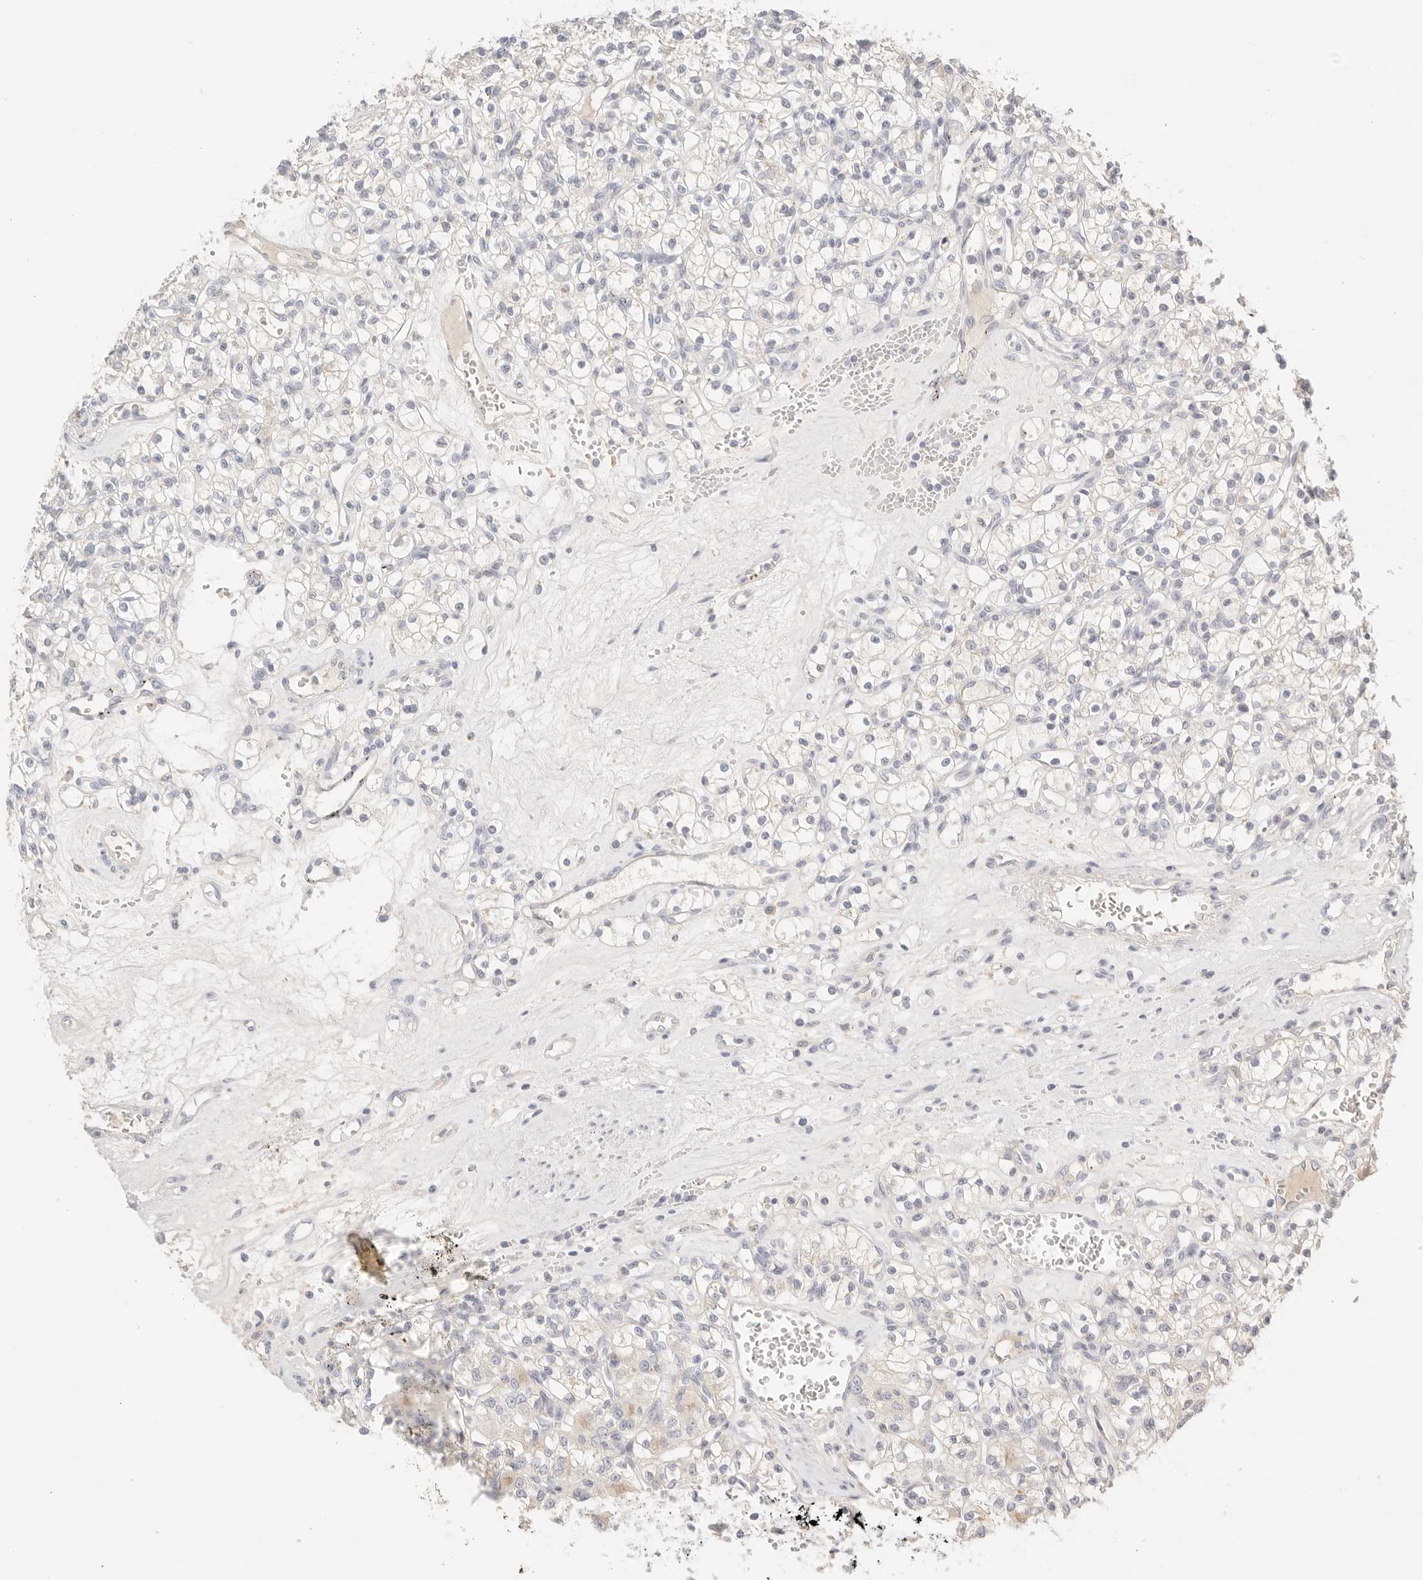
{"staining": {"intensity": "weak", "quantity": "<25%", "location": "cytoplasmic/membranous"}, "tissue": "renal cancer", "cell_type": "Tumor cells", "image_type": "cancer", "snomed": [{"axis": "morphology", "description": "Adenocarcinoma, NOS"}, {"axis": "topography", "description": "Kidney"}], "caption": "DAB immunohistochemical staining of renal adenocarcinoma displays no significant positivity in tumor cells. Brightfield microscopy of IHC stained with DAB (brown) and hematoxylin (blue), captured at high magnification.", "gene": "CEP120", "patient": {"sex": "female", "age": 59}}